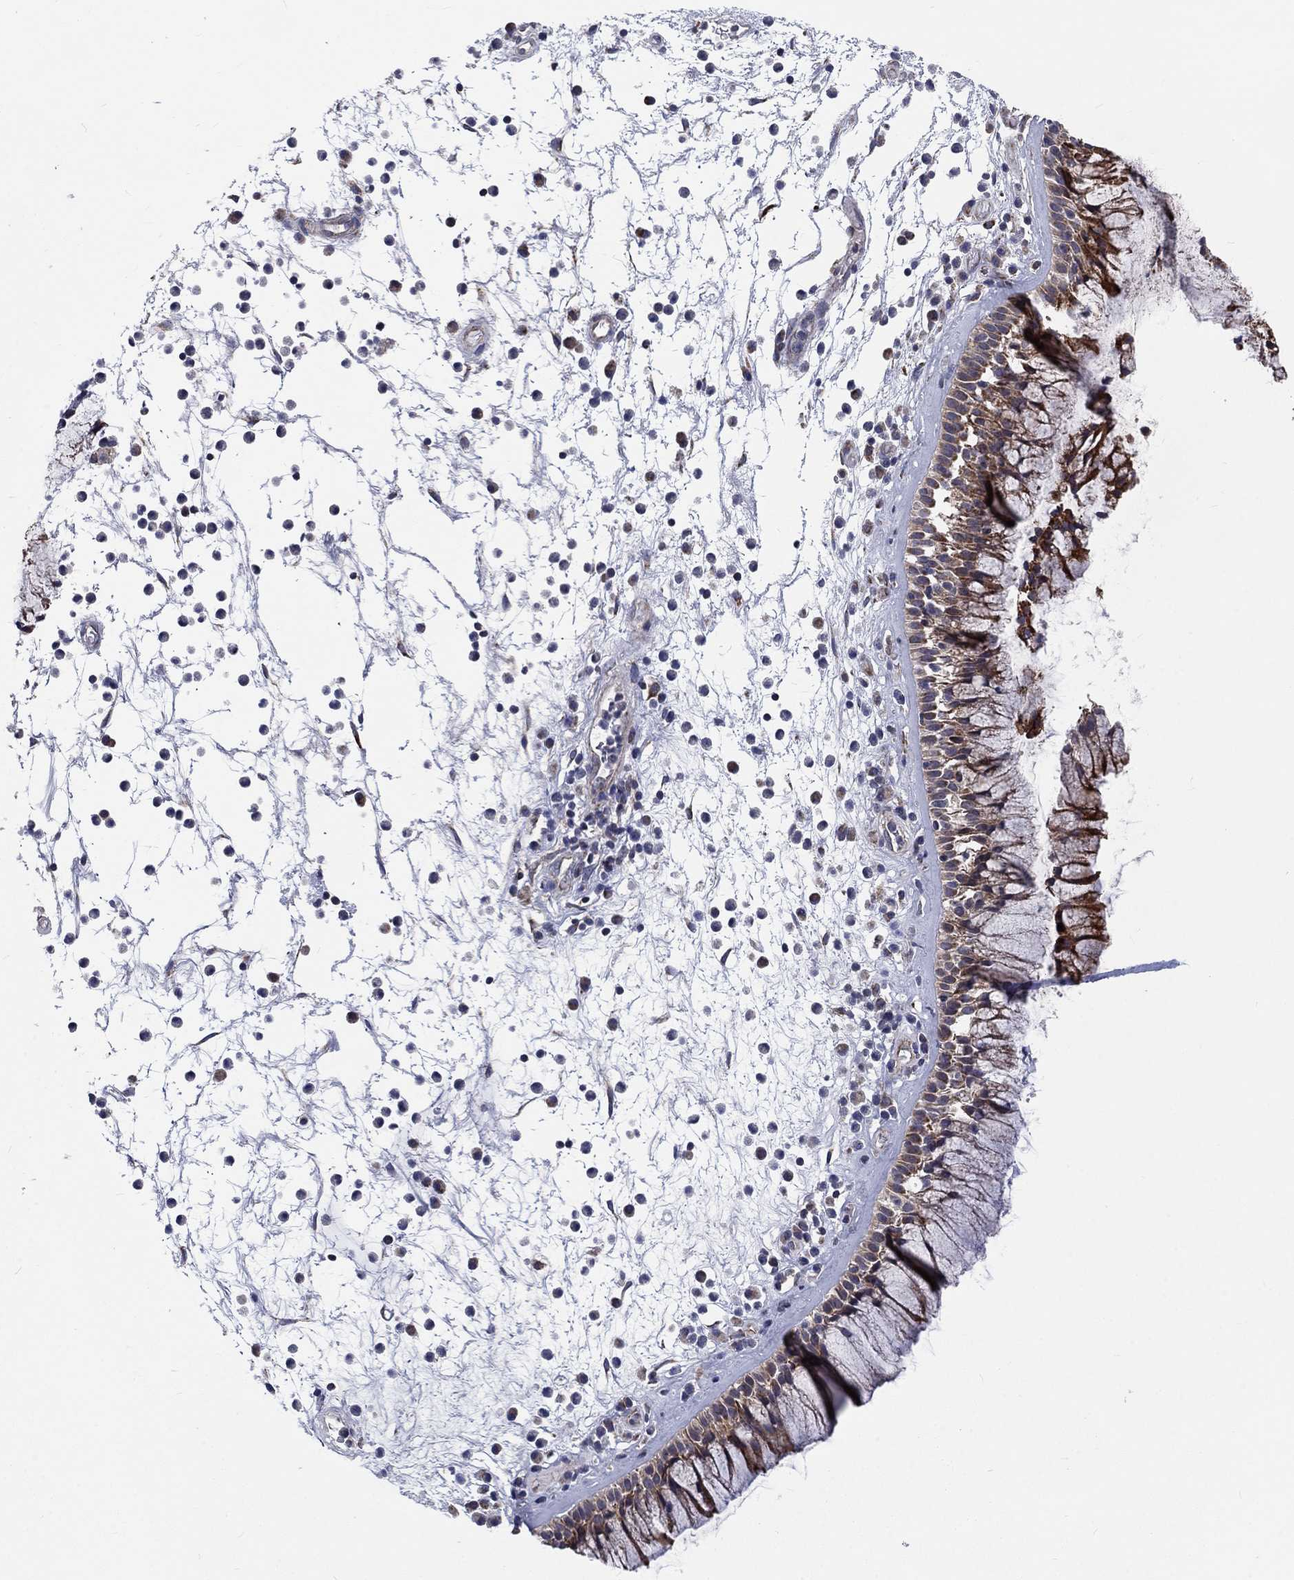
{"staining": {"intensity": "moderate", "quantity": ">75%", "location": "cytoplasmic/membranous"}, "tissue": "nasopharynx", "cell_type": "Respiratory epithelial cells", "image_type": "normal", "snomed": [{"axis": "morphology", "description": "Normal tissue, NOS"}, {"axis": "topography", "description": "Nasopharynx"}], "caption": "IHC (DAB (3,3'-diaminobenzidine)) staining of unremarkable nasopharynx exhibits moderate cytoplasmic/membranous protein staining in about >75% of respiratory epithelial cells.", "gene": "NME7", "patient": {"sex": "male", "age": 77}}